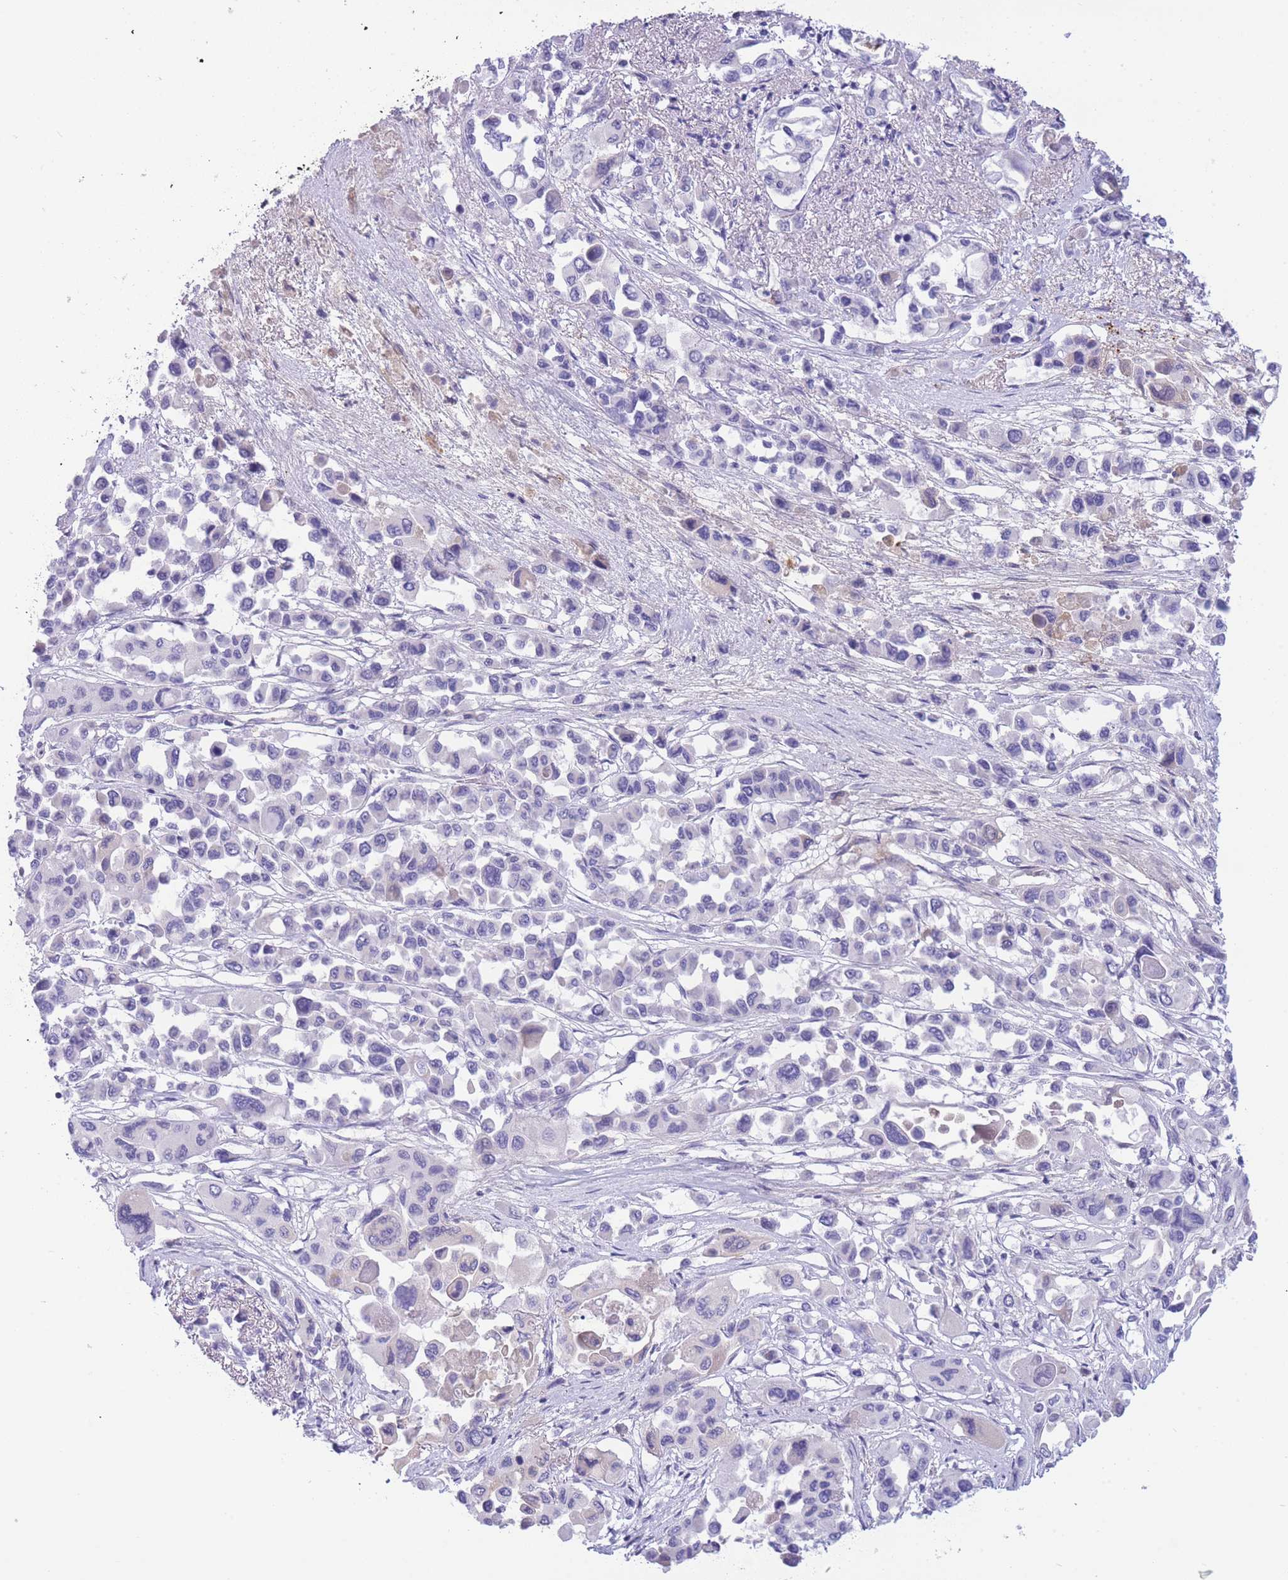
{"staining": {"intensity": "negative", "quantity": "none", "location": "none"}, "tissue": "pancreatic cancer", "cell_type": "Tumor cells", "image_type": "cancer", "snomed": [{"axis": "morphology", "description": "Adenocarcinoma, NOS"}, {"axis": "topography", "description": "Pancreas"}], "caption": "Immunohistochemical staining of human pancreatic adenocarcinoma demonstrates no significant expression in tumor cells.", "gene": "ASAP3", "patient": {"sex": "male", "age": 92}}